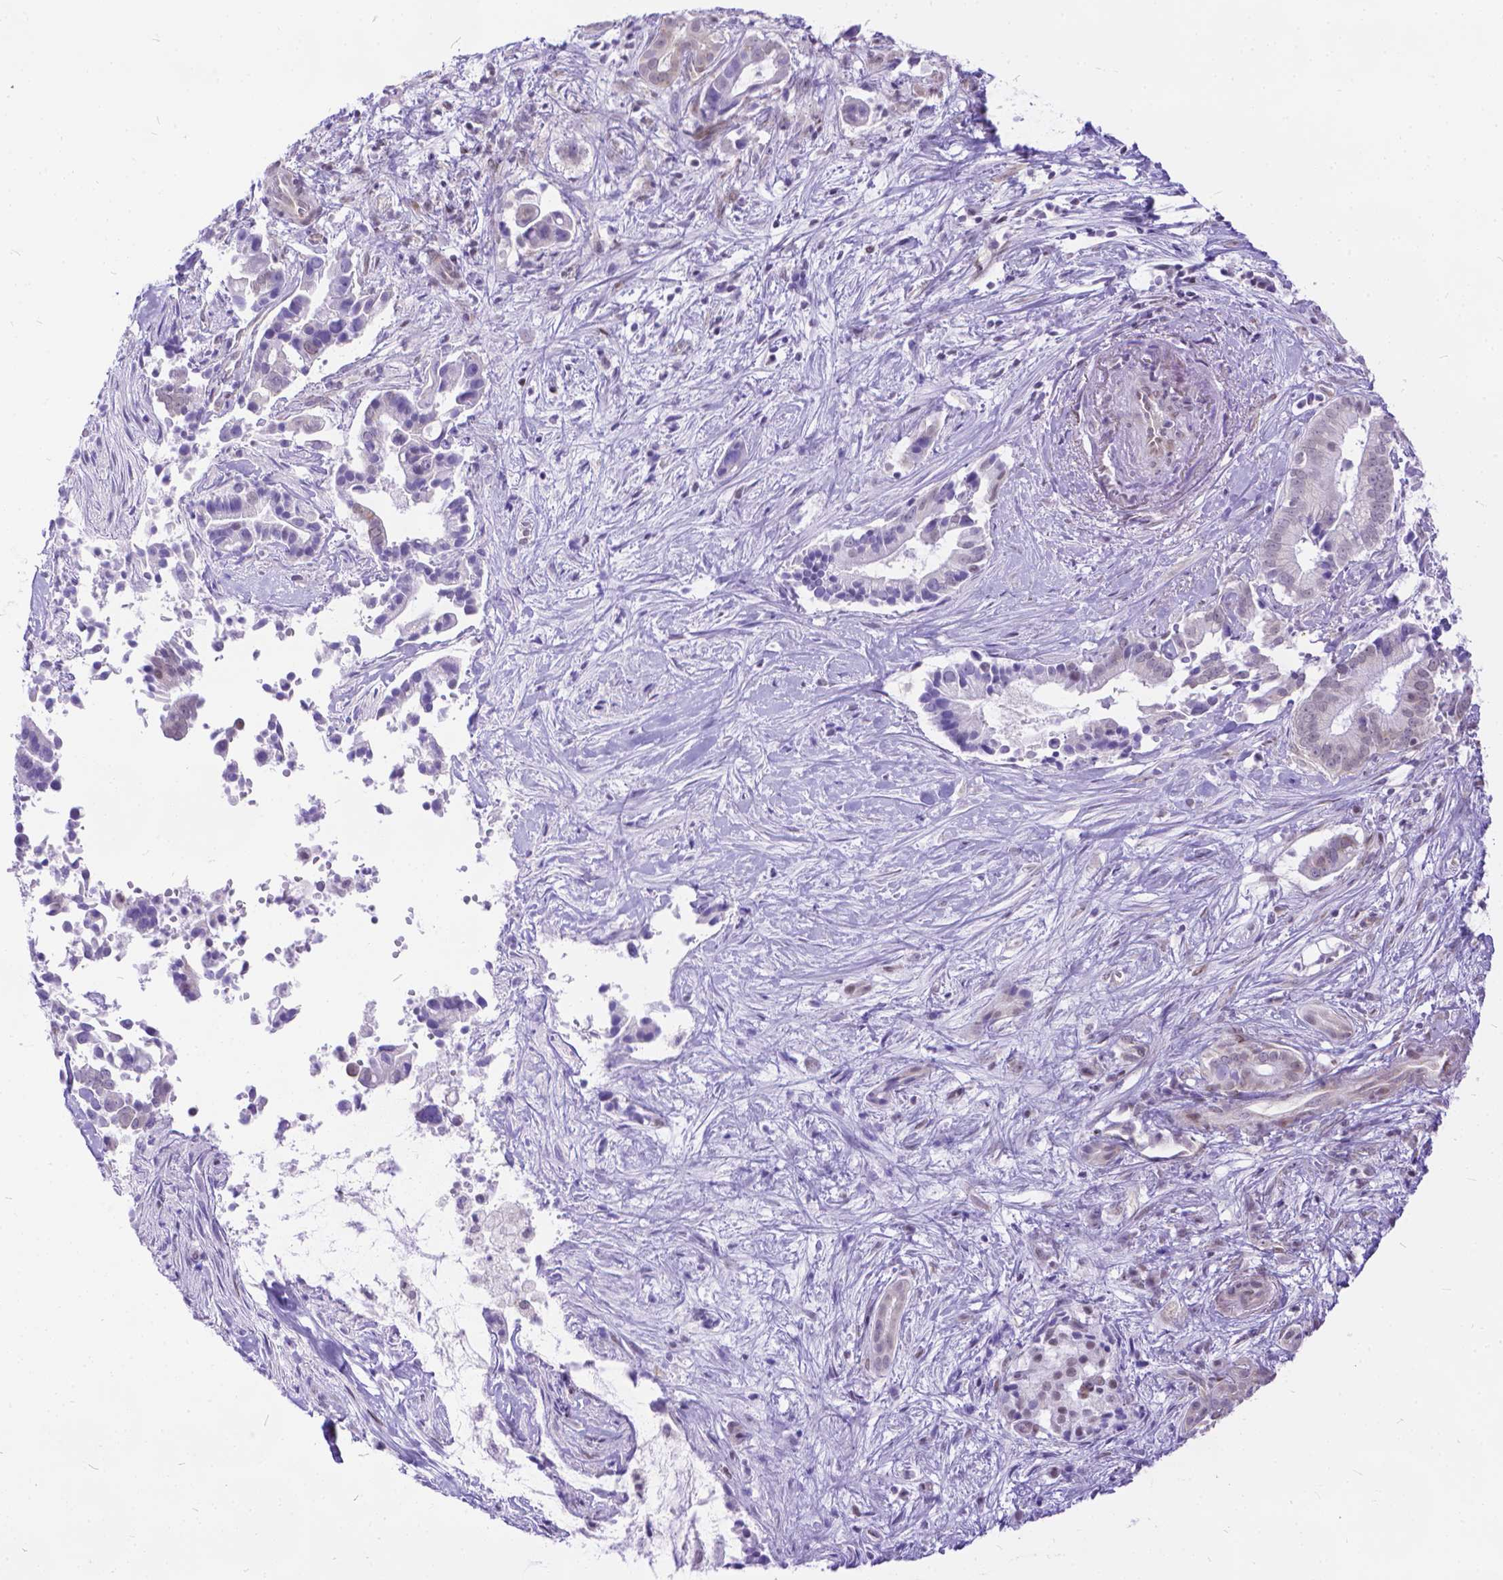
{"staining": {"intensity": "weak", "quantity": "25%-75%", "location": "cytoplasmic/membranous,nuclear"}, "tissue": "pancreatic cancer", "cell_type": "Tumor cells", "image_type": "cancer", "snomed": [{"axis": "morphology", "description": "Adenocarcinoma, NOS"}, {"axis": "topography", "description": "Pancreas"}], "caption": "Pancreatic cancer (adenocarcinoma) tissue shows weak cytoplasmic/membranous and nuclear expression in approximately 25%-75% of tumor cells, visualized by immunohistochemistry.", "gene": "FAM124B", "patient": {"sex": "male", "age": 61}}